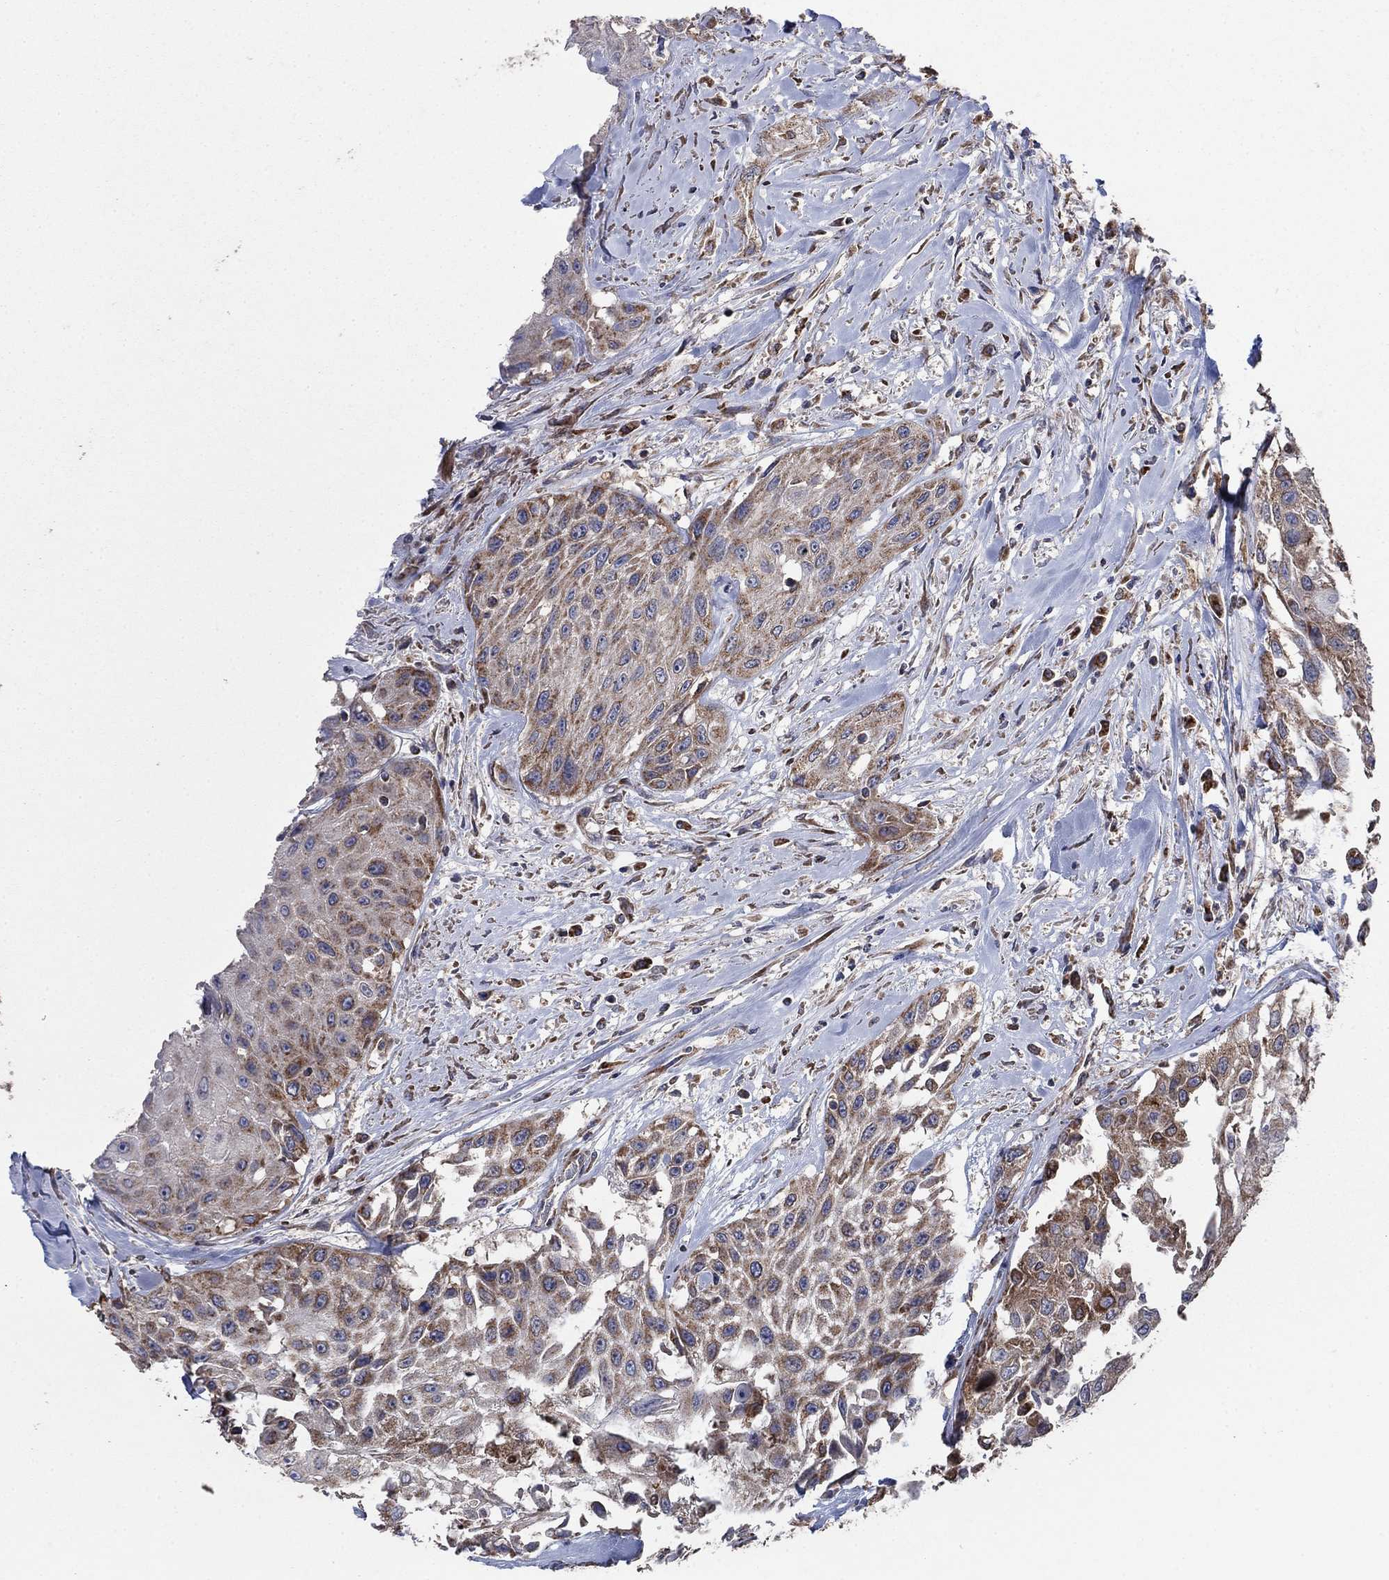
{"staining": {"intensity": "moderate", "quantity": "<25%", "location": "cytoplasmic/membranous"}, "tissue": "head and neck cancer", "cell_type": "Tumor cells", "image_type": "cancer", "snomed": [{"axis": "morphology", "description": "Normal tissue, NOS"}, {"axis": "morphology", "description": "Squamous cell carcinoma, NOS"}, {"axis": "topography", "description": "Oral tissue"}, {"axis": "topography", "description": "Peripheral nerve tissue"}, {"axis": "topography", "description": "Head-Neck"}], "caption": "IHC micrograph of neoplastic tissue: head and neck squamous cell carcinoma stained using immunohistochemistry shows low levels of moderate protein expression localized specifically in the cytoplasmic/membranous of tumor cells, appearing as a cytoplasmic/membranous brown color.", "gene": "NCEH1", "patient": {"sex": "female", "age": 59}}